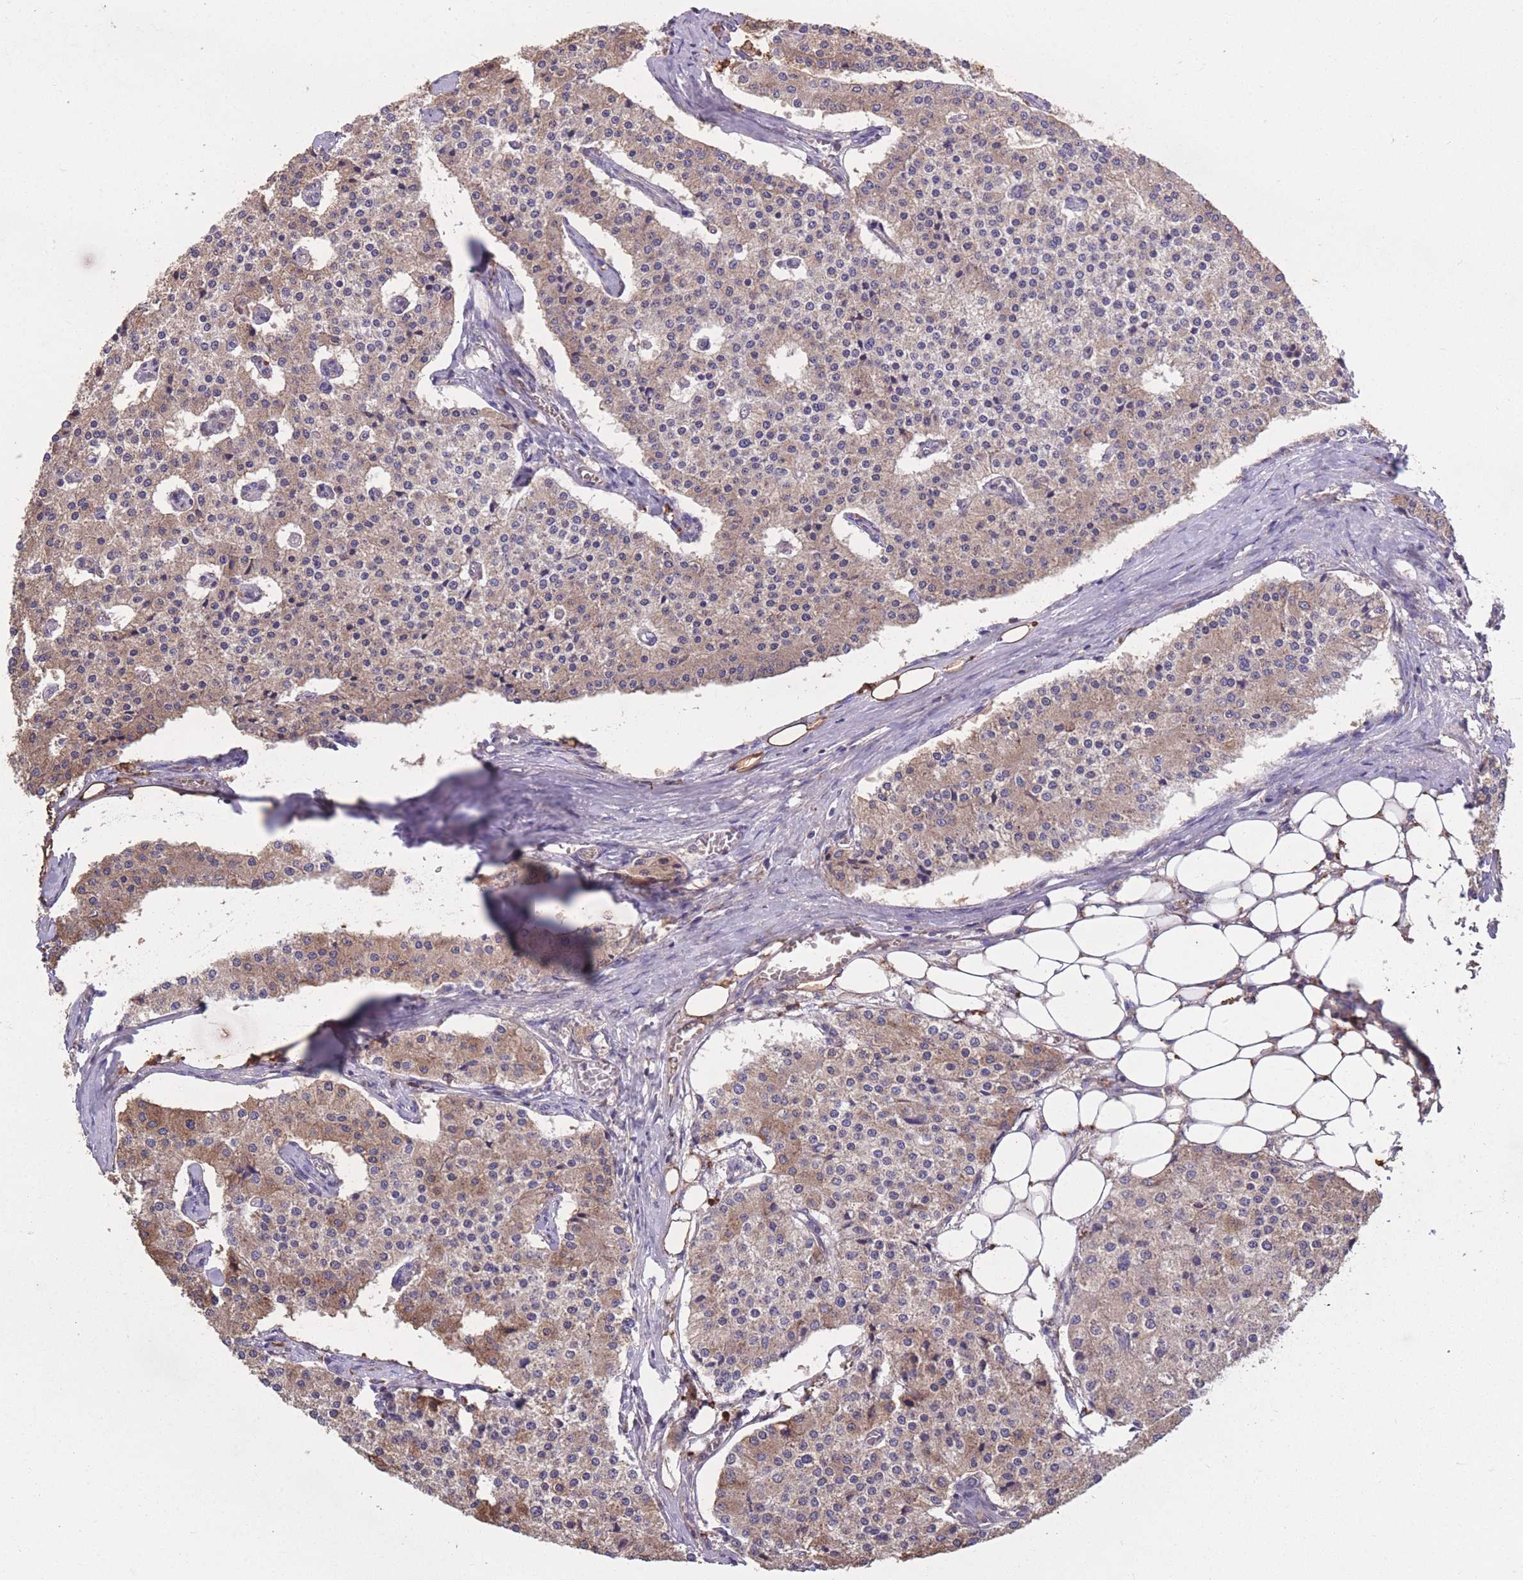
{"staining": {"intensity": "moderate", "quantity": ">75%", "location": "cytoplasmic/membranous"}, "tissue": "carcinoid", "cell_type": "Tumor cells", "image_type": "cancer", "snomed": [{"axis": "morphology", "description": "Carcinoid, malignant, NOS"}, {"axis": "topography", "description": "Colon"}], "caption": "IHC image of neoplastic tissue: human carcinoid (malignant) stained using immunohistochemistry (IHC) demonstrates medium levels of moderate protein expression localized specifically in the cytoplasmic/membranous of tumor cells, appearing as a cytoplasmic/membranous brown color.", "gene": "STIM2", "patient": {"sex": "female", "age": 52}}